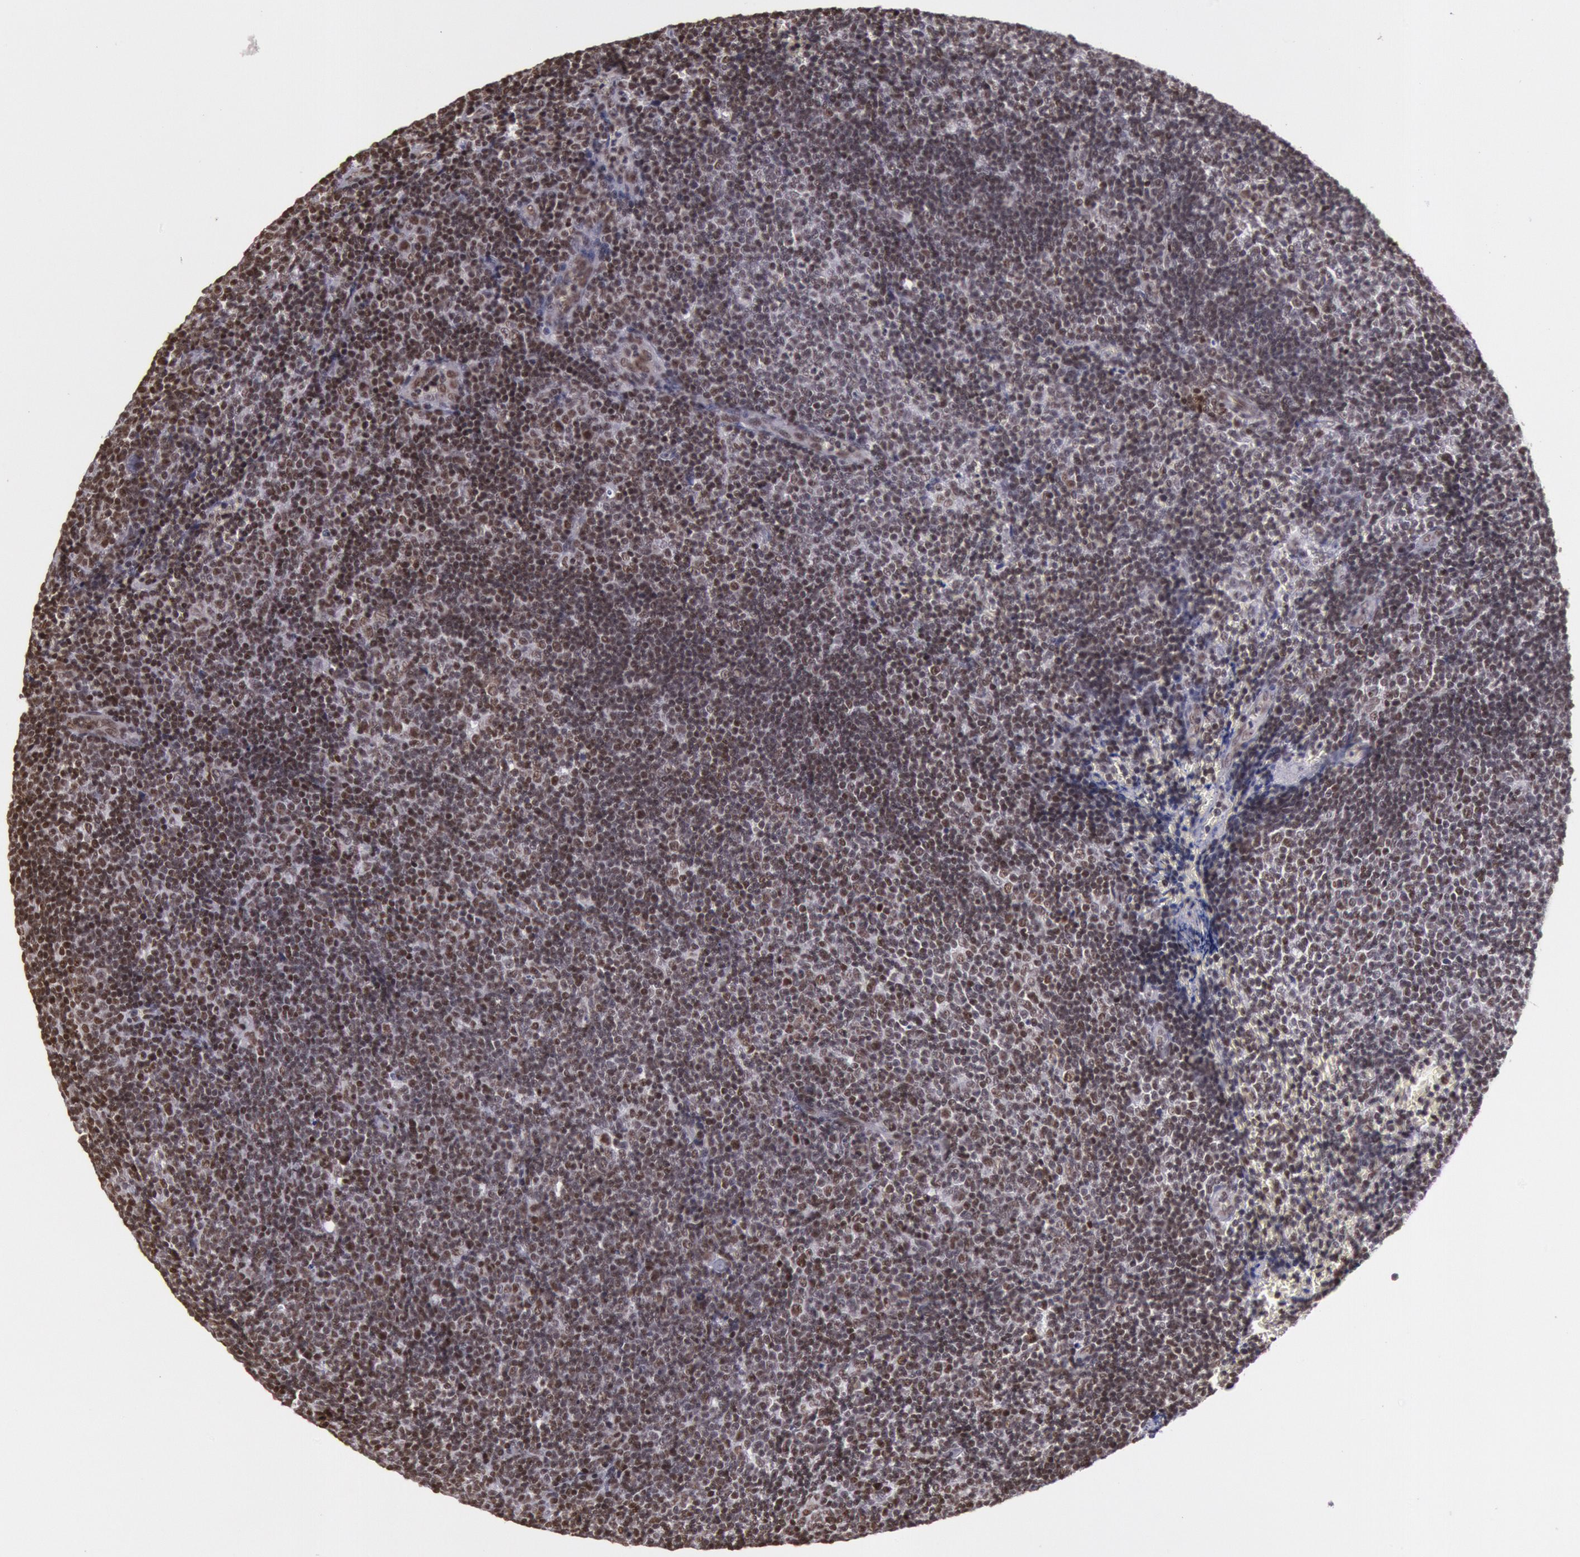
{"staining": {"intensity": "strong", "quantity": ">75%", "location": "nuclear"}, "tissue": "lymphoma", "cell_type": "Tumor cells", "image_type": "cancer", "snomed": [{"axis": "morphology", "description": "Malignant lymphoma, non-Hodgkin's type, Low grade"}, {"axis": "topography", "description": "Lymph node"}], "caption": "Immunohistochemical staining of human lymphoma exhibits high levels of strong nuclear protein staining in approximately >75% of tumor cells.", "gene": "NKAP", "patient": {"sex": "male", "age": 49}}